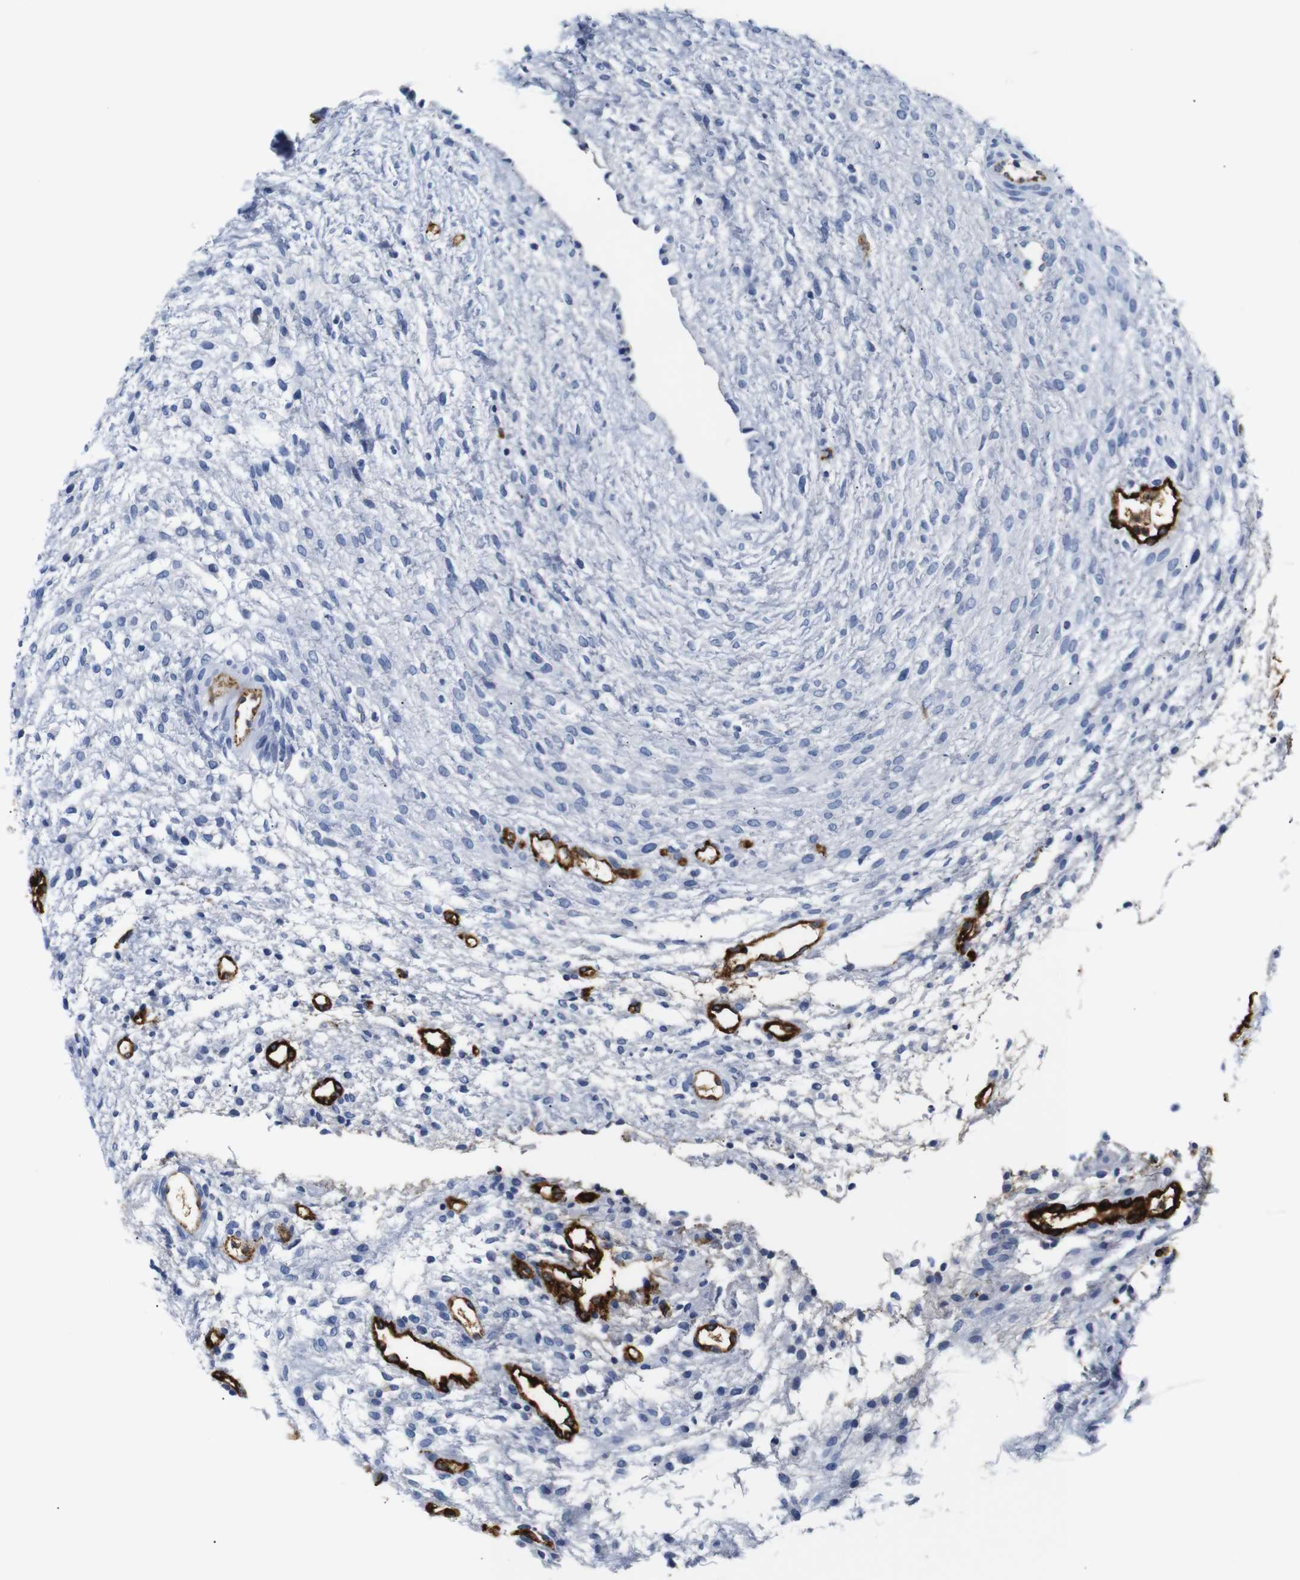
{"staining": {"intensity": "negative", "quantity": "none", "location": "none"}, "tissue": "ovary", "cell_type": "Ovarian stroma cells", "image_type": "normal", "snomed": [{"axis": "morphology", "description": "Normal tissue, NOS"}, {"axis": "morphology", "description": "Cyst, NOS"}, {"axis": "topography", "description": "Ovary"}], "caption": "This histopathology image is of benign ovary stained with immunohistochemistry (IHC) to label a protein in brown with the nuclei are counter-stained blue. There is no expression in ovarian stroma cells. (Stains: DAB (3,3'-diaminobenzidine) immunohistochemistry with hematoxylin counter stain, Microscopy: brightfield microscopy at high magnification).", "gene": "MUC4", "patient": {"sex": "female", "age": 18}}